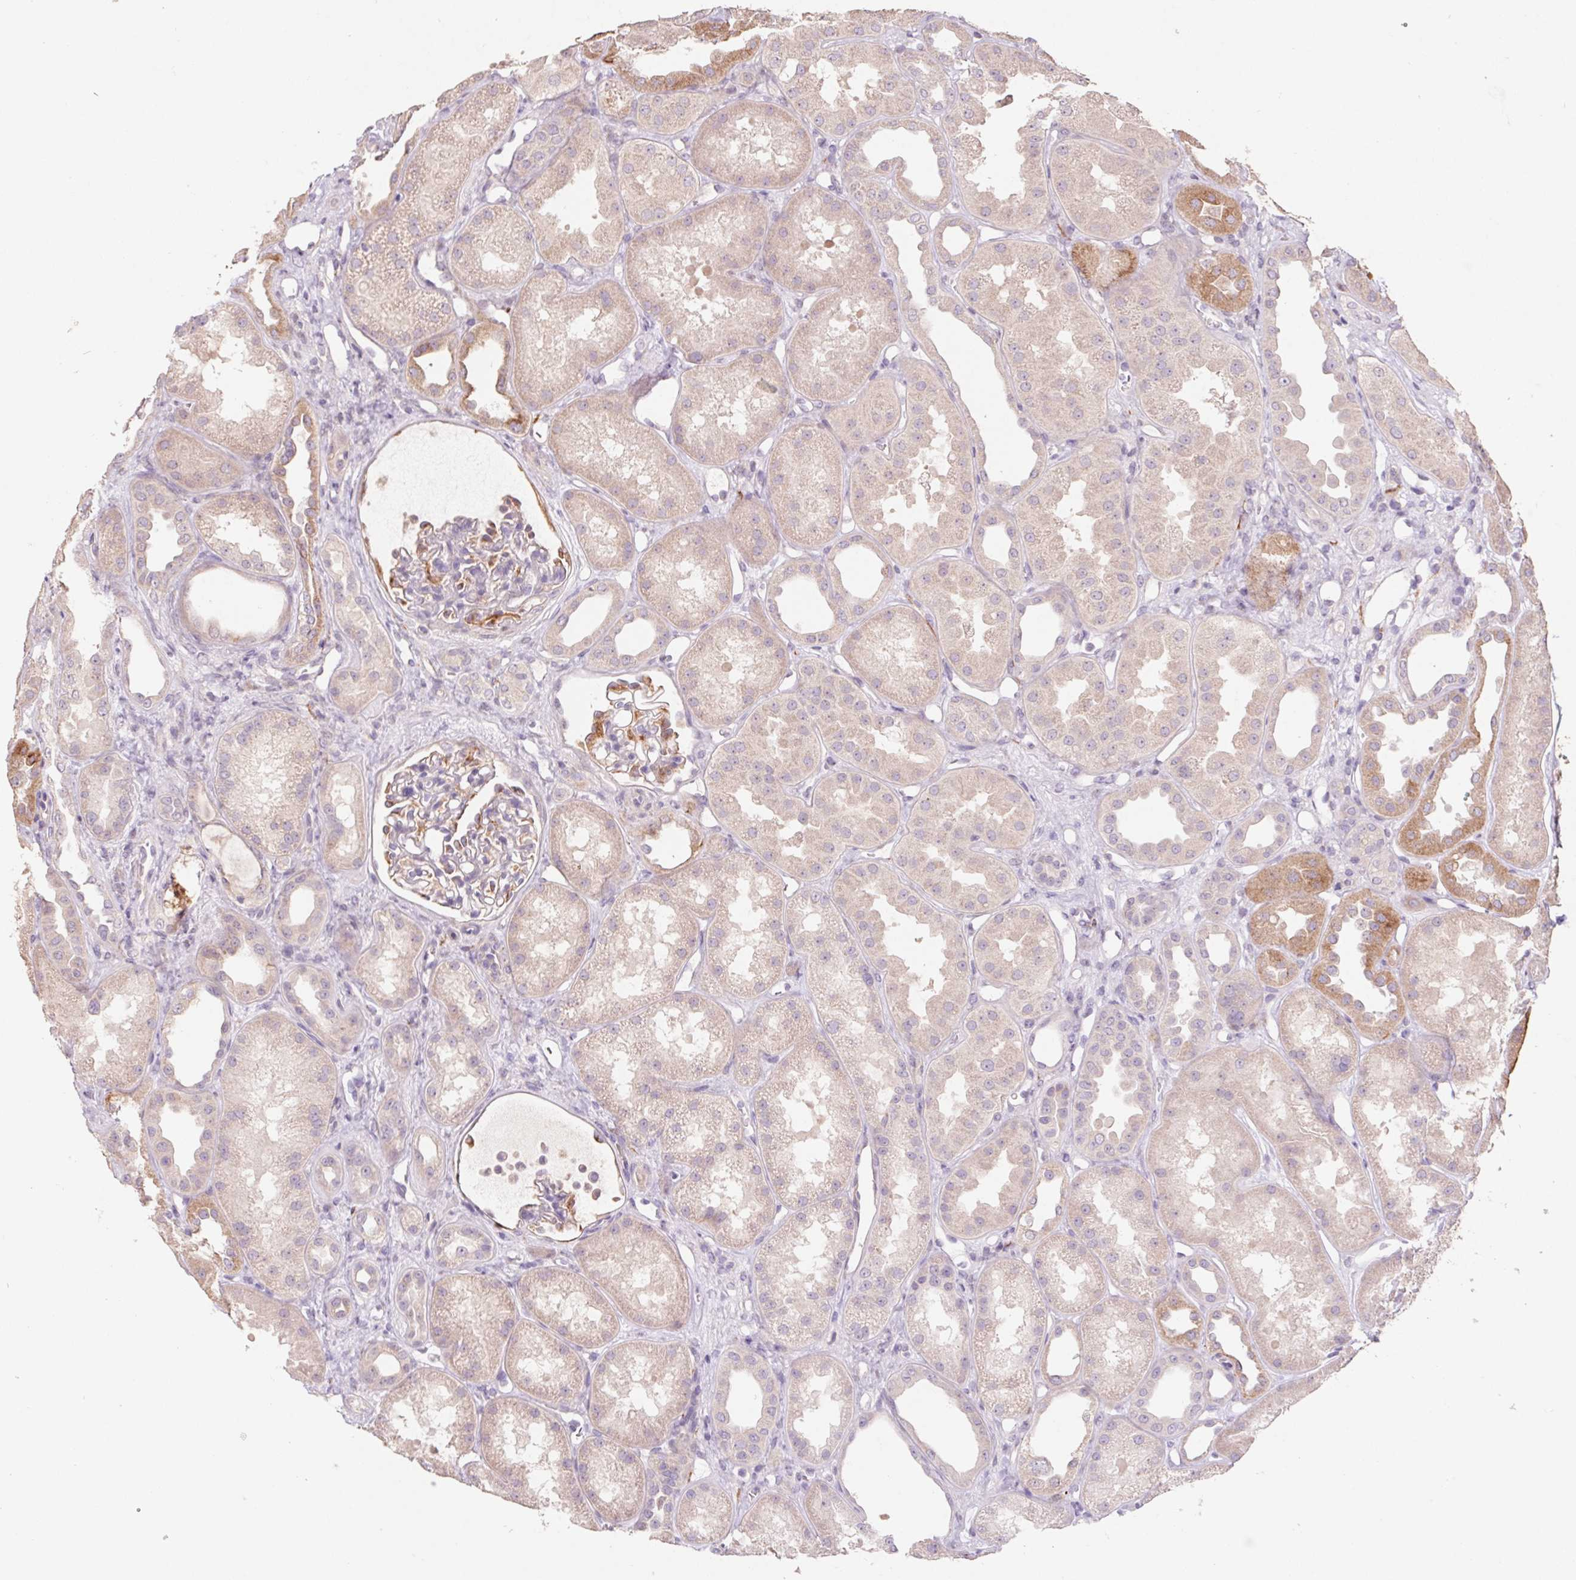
{"staining": {"intensity": "moderate", "quantity": "<25%", "location": "cytoplasmic/membranous"}, "tissue": "kidney", "cell_type": "Cells in glomeruli", "image_type": "normal", "snomed": [{"axis": "morphology", "description": "Normal tissue, NOS"}, {"axis": "topography", "description": "Kidney"}], "caption": "Unremarkable kidney demonstrates moderate cytoplasmic/membranous expression in about <25% of cells in glomeruli, visualized by immunohistochemistry.", "gene": "GRM2", "patient": {"sex": "male", "age": 61}}